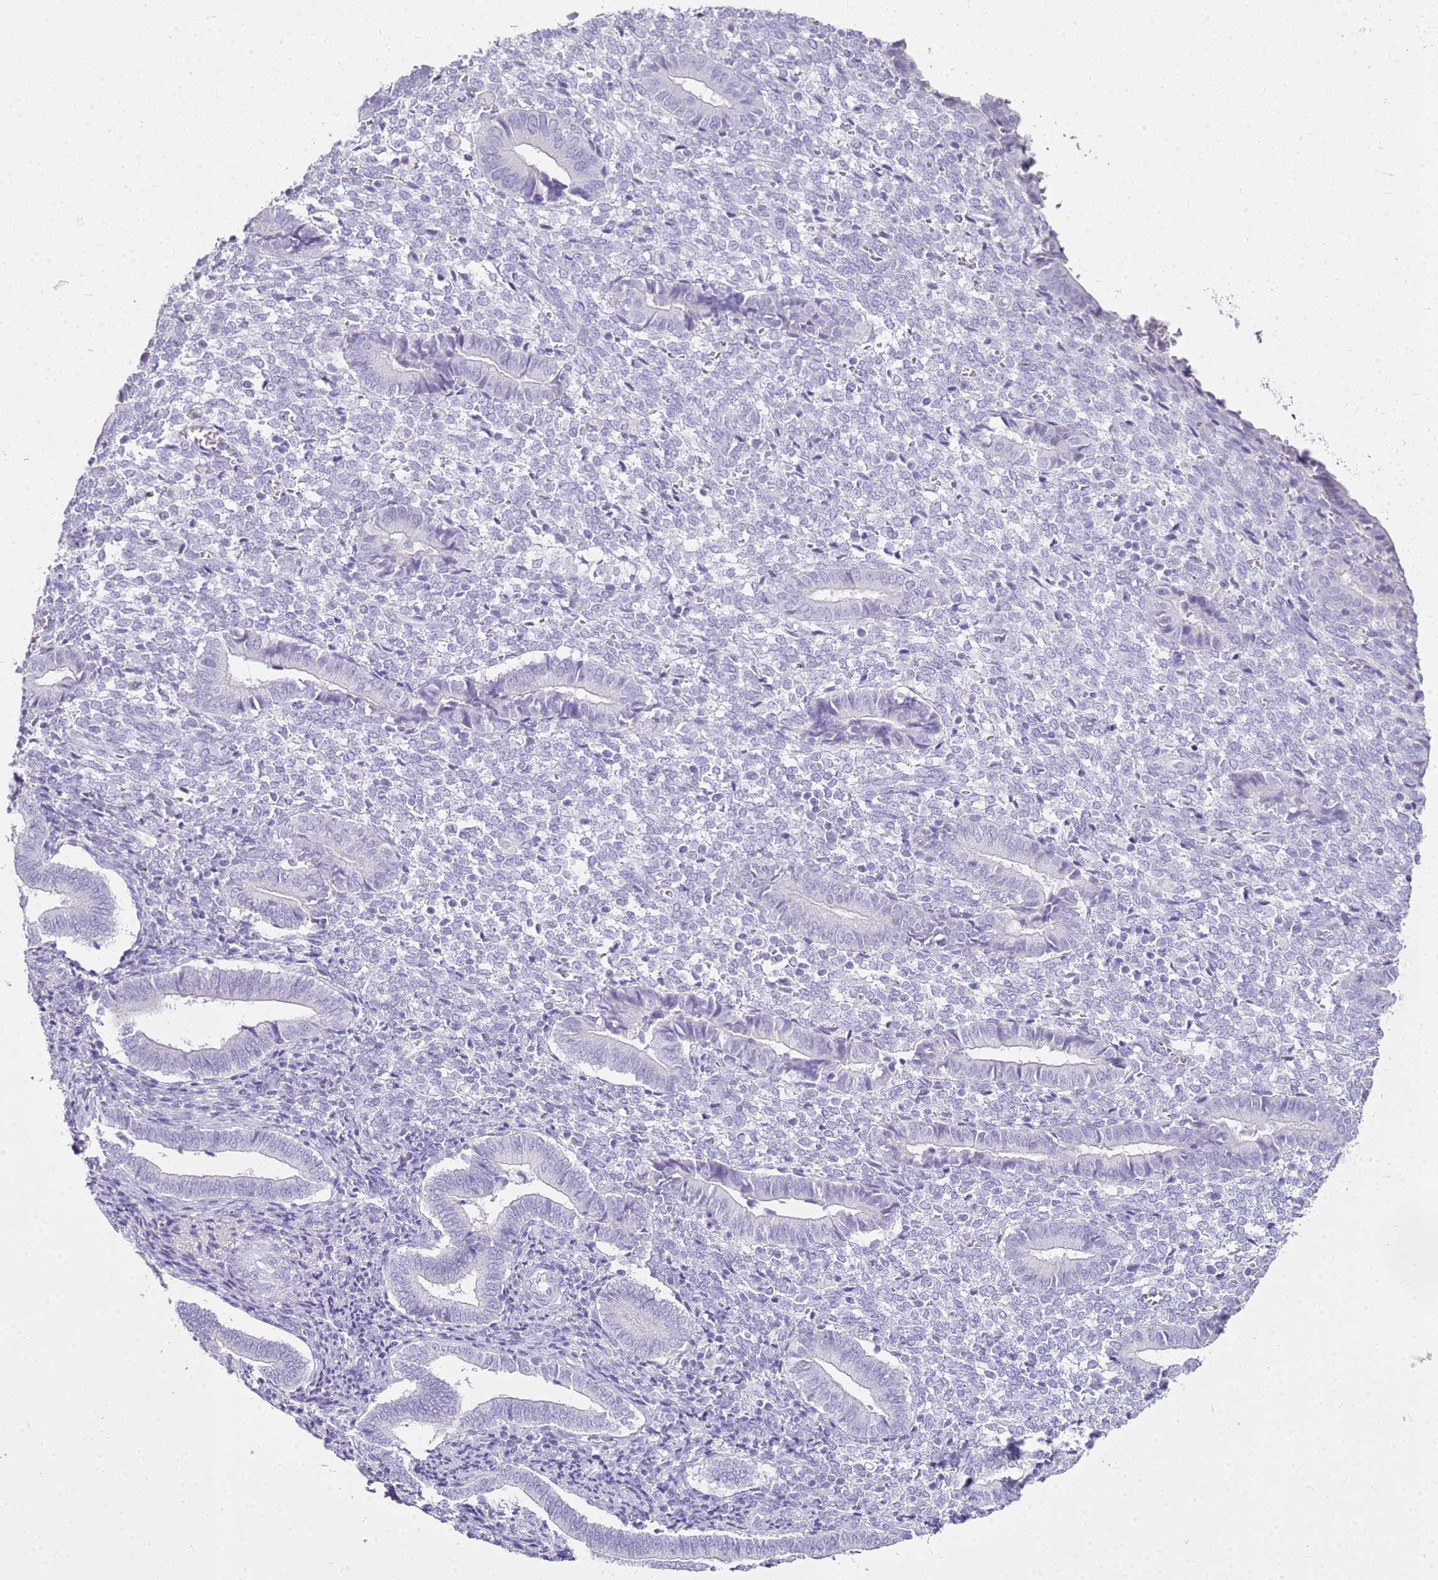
{"staining": {"intensity": "negative", "quantity": "none", "location": "none"}, "tissue": "endometrium", "cell_type": "Cells in endometrial stroma", "image_type": "normal", "snomed": [{"axis": "morphology", "description": "Normal tissue, NOS"}, {"axis": "topography", "description": "Other"}, {"axis": "topography", "description": "Endometrium"}], "caption": "Histopathology image shows no significant protein positivity in cells in endometrial stroma of normal endometrium. (Stains: DAB immunohistochemistry with hematoxylin counter stain, Microscopy: brightfield microscopy at high magnification).", "gene": "CA8", "patient": {"sex": "female", "age": 44}}